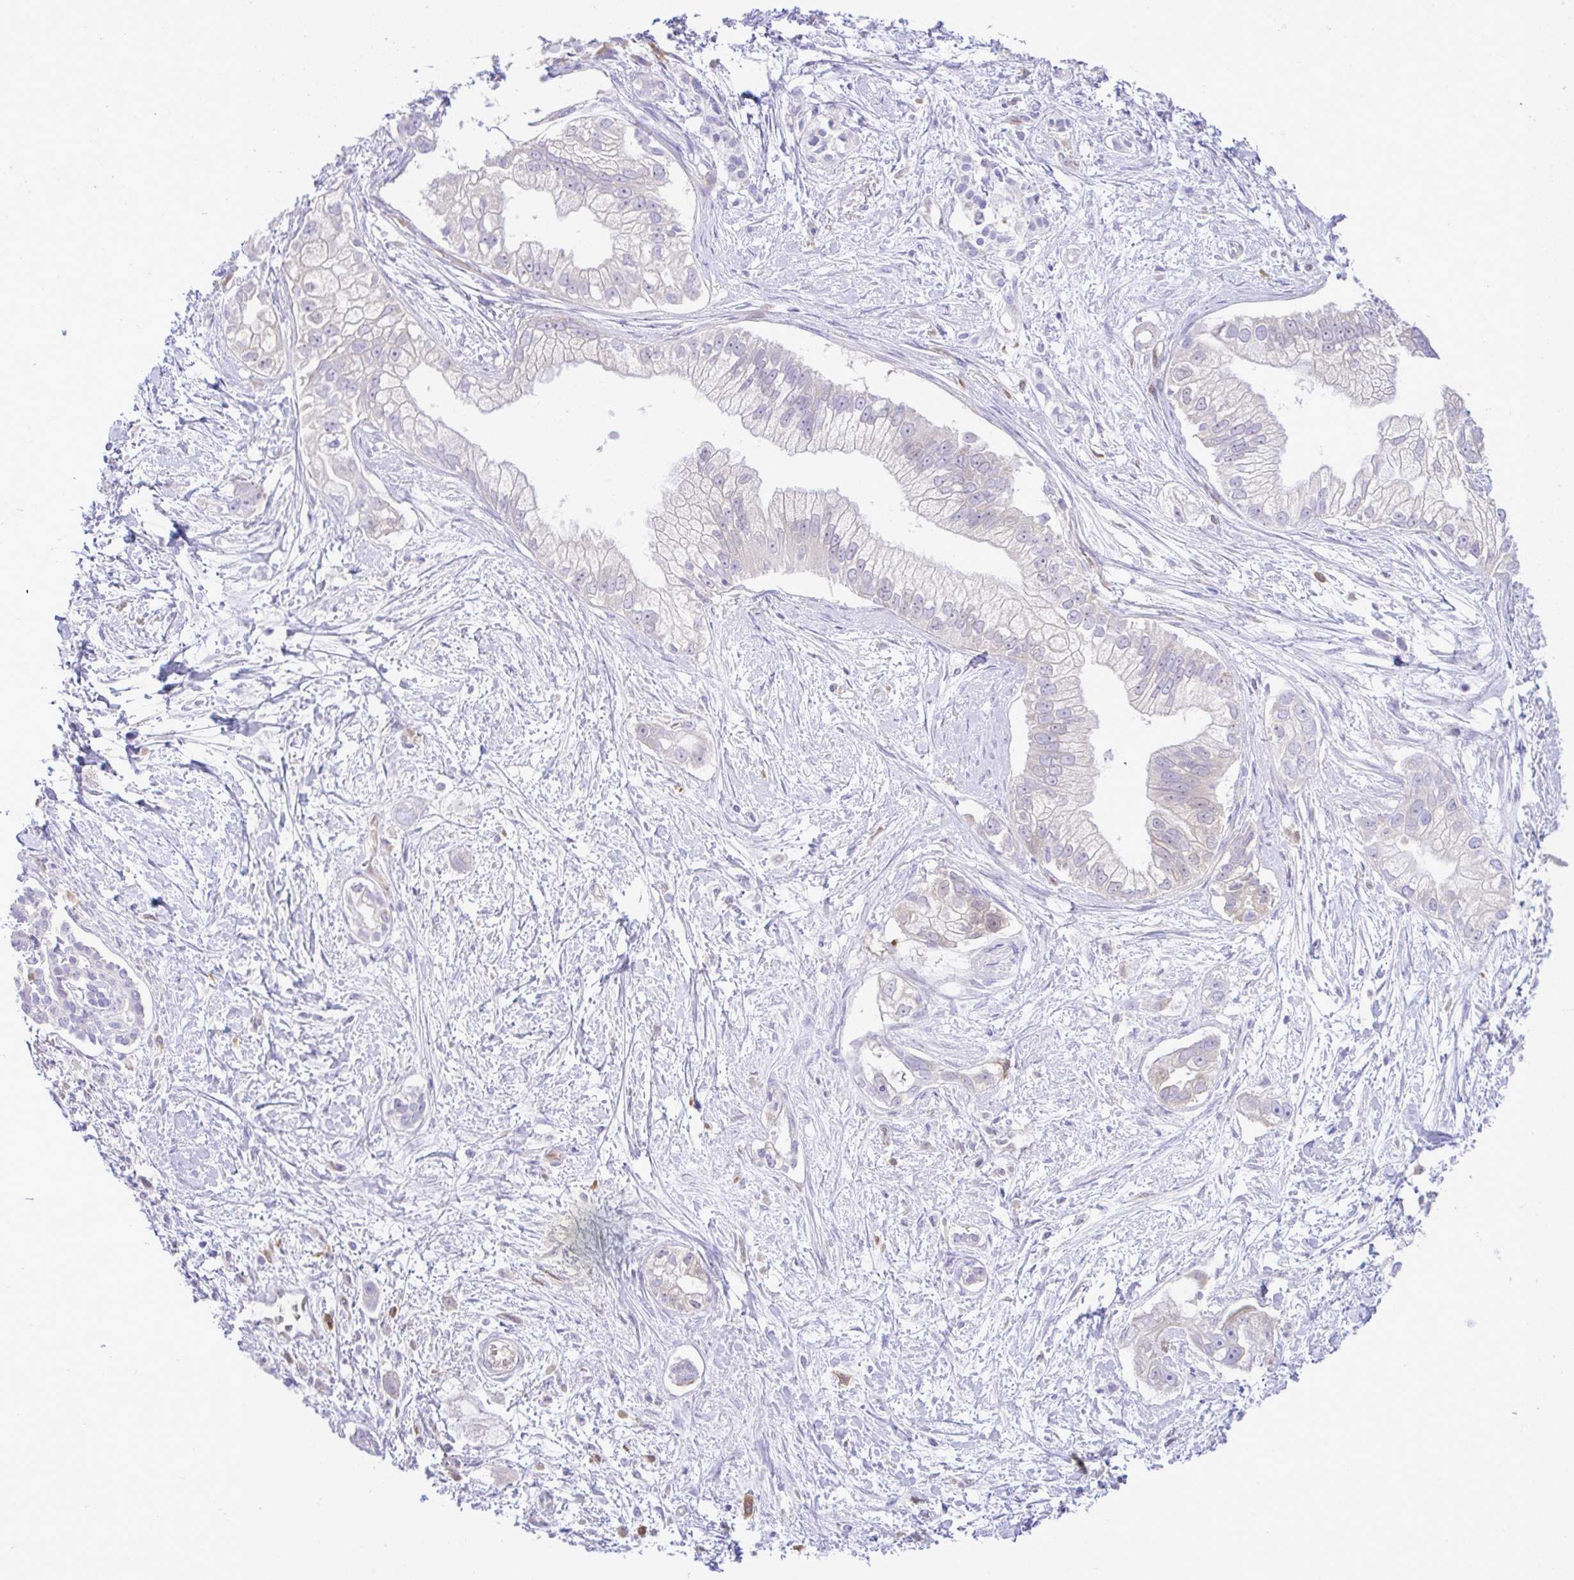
{"staining": {"intensity": "negative", "quantity": "none", "location": "none"}, "tissue": "pancreatic cancer", "cell_type": "Tumor cells", "image_type": "cancer", "snomed": [{"axis": "morphology", "description": "Adenocarcinoma, NOS"}, {"axis": "topography", "description": "Pancreas"}], "caption": "High magnification brightfield microscopy of pancreatic cancer stained with DAB (3,3'-diaminobenzidine) (brown) and counterstained with hematoxylin (blue): tumor cells show no significant positivity.", "gene": "EEF1A2", "patient": {"sex": "male", "age": 70}}